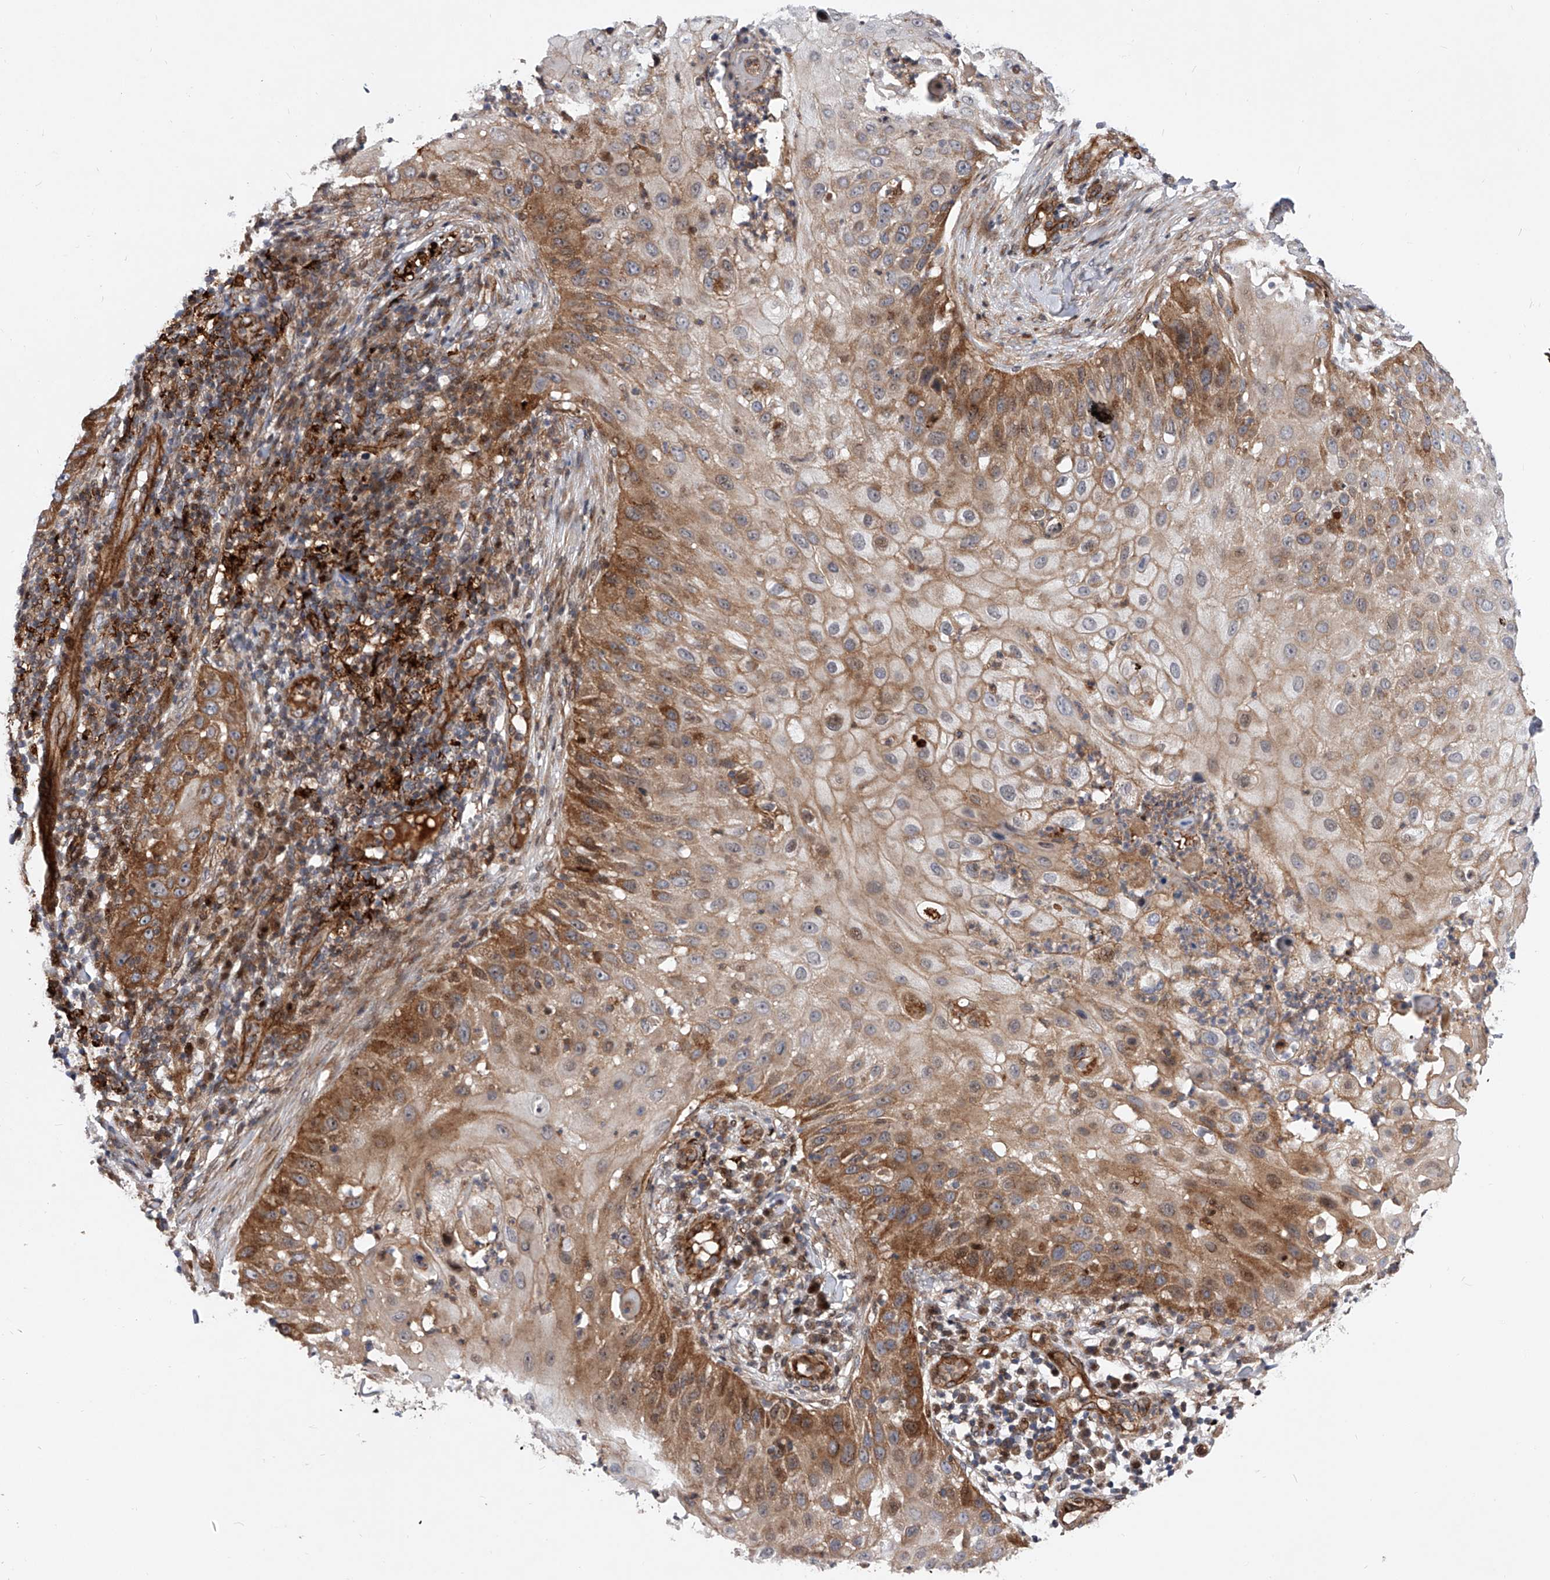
{"staining": {"intensity": "moderate", "quantity": ">75%", "location": "cytoplasmic/membranous"}, "tissue": "skin cancer", "cell_type": "Tumor cells", "image_type": "cancer", "snomed": [{"axis": "morphology", "description": "Squamous cell carcinoma, NOS"}, {"axis": "topography", "description": "Skin"}], "caption": "Immunohistochemistry photomicrograph of neoplastic tissue: human skin squamous cell carcinoma stained using IHC demonstrates medium levels of moderate protein expression localized specifically in the cytoplasmic/membranous of tumor cells, appearing as a cytoplasmic/membranous brown color.", "gene": "PDSS2", "patient": {"sex": "female", "age": 44}}